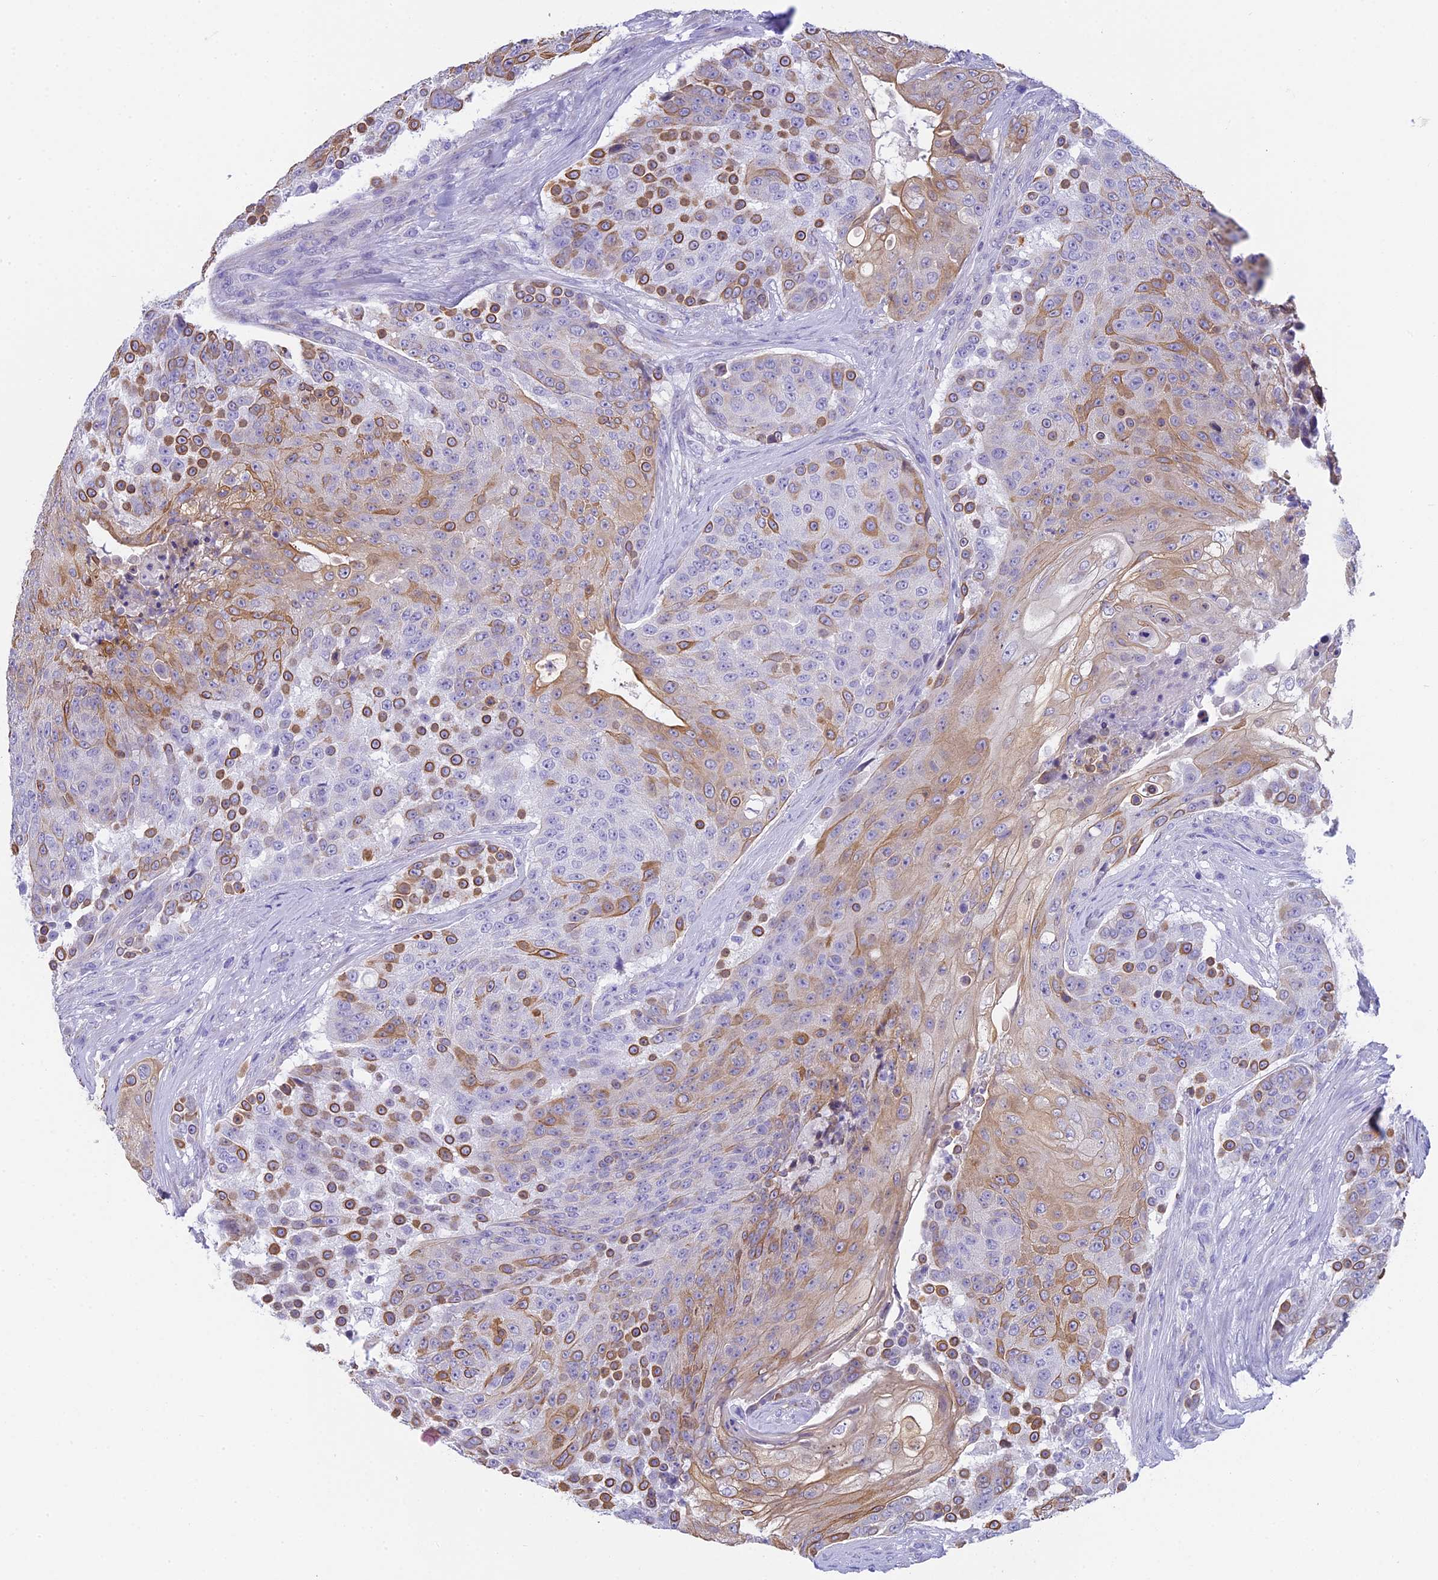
{"staining": {"intensity": "moderate", "quantity": "25%-75%", "location": "cytoplasmic/membranous"}, "tissue": "urothelial cancer", "cell_type": "Tumor cells", "image_type": "cancer", "snomed": [{"axis": "morphology", "description": "Urothelial carcinoma, High grade"}, {"axis": "topography", "description": "Urinary bladder"}], "caption": "This histopathology image displays IHC staining of human urothelial carcinoma (high-grade), with medium moderate cytoplasmic/membranous staining in about 25%-75% of tumor cells.", "gene": "TACSTD2", "patient": {"sex": "female", "age": 63}}